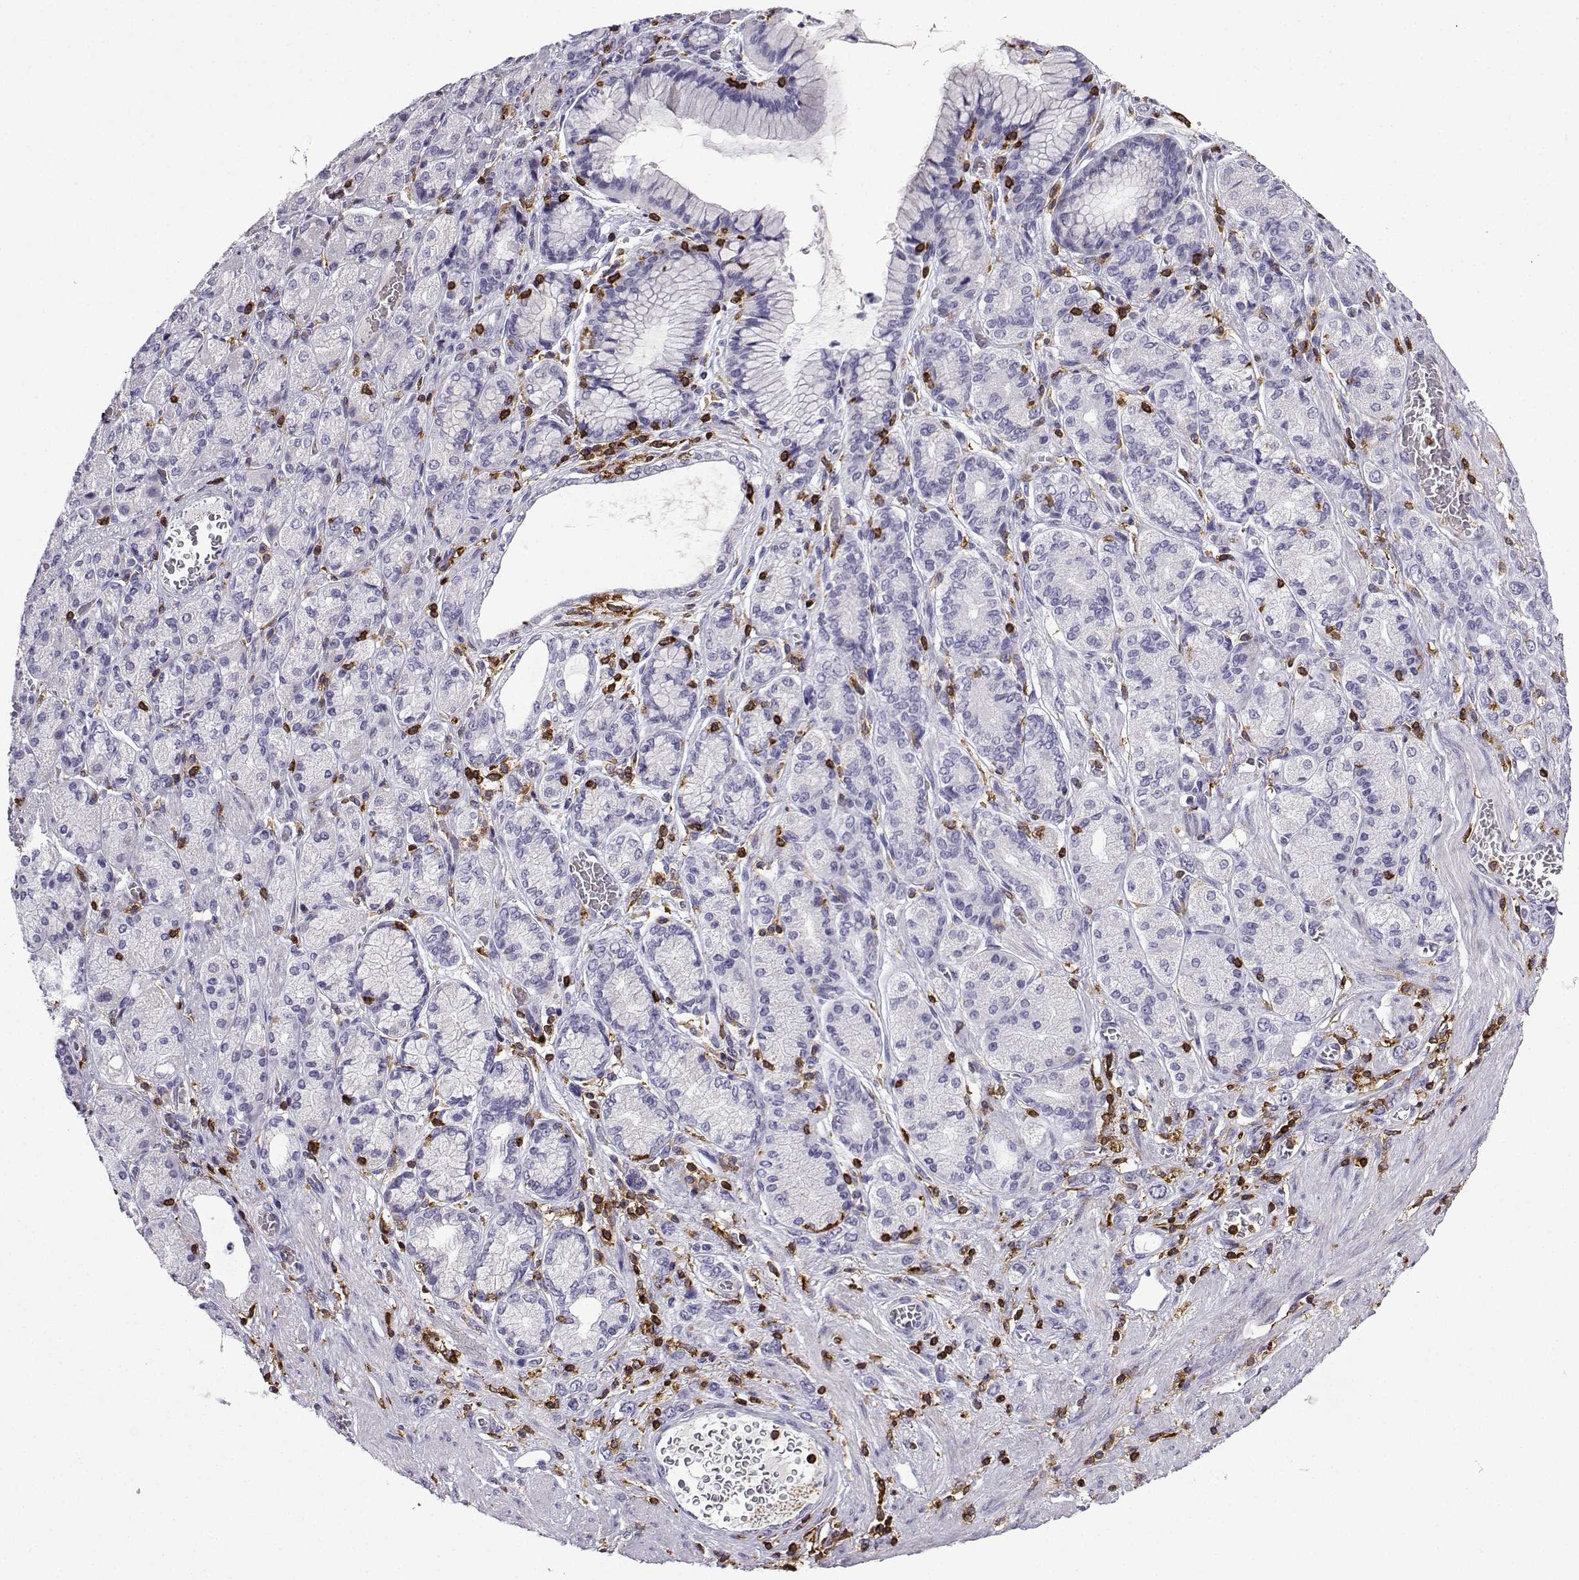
{"staining": {"intensity": "negative", "quantity": "none", "location": "none"}, "tissue": "stomach cancer", "cell_type": "Tumor cells", "image_type": "cancer", "snomed": [{"axis": "morphology", "description": "Normal tissue, NOS"}, {"axis": "morphology", "description": "Adenocarcinoma, NOS"}, {"axis": "morphology", "description": "Adenocarcinoma, High grade"}, {"axis": "topography", "description": "Stomach, upper"}, {"axis": "topography", "description": "Stomach"}], "caption": "This is an immunohistochemistry (IHC) micrograph of human stomach high-grade adenocarcinoma. There is no positivity in tumor cells.", "gene": "DOCK10", "patient": {"sex": "female", "age": 65}}